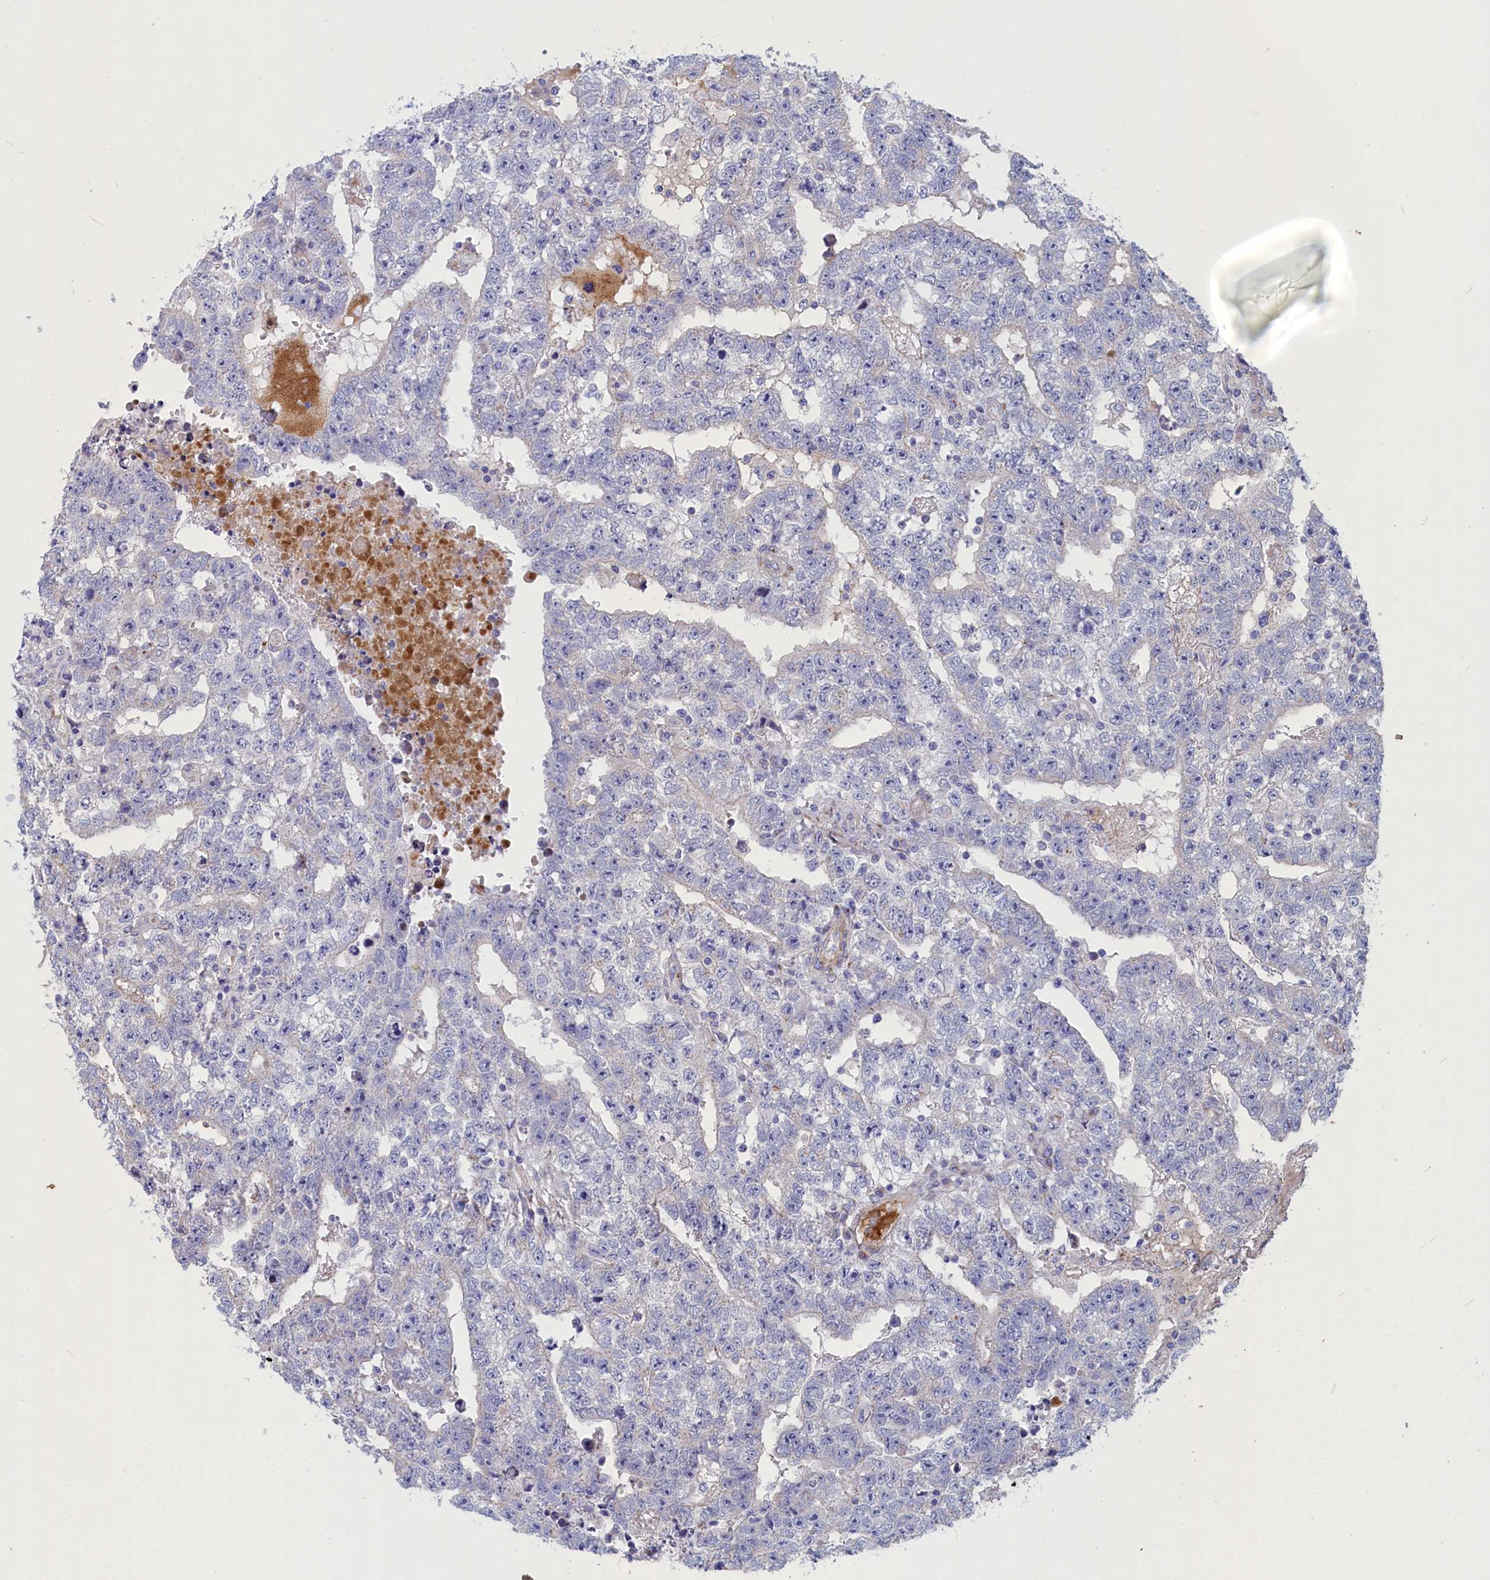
{"staining": {"intensity": "negative", "quantity": "none", "location": "none"}, "tissue": "testis cancer", "cell_type": "Tumor cells", "image_type": "cancer", "snomed": [{"axis": "morphology", "description": "Carcinoma, Embryonal, NOS"}, {"axis": "topography", "description": "Testis"}], "caption": "The histopathology image displays no staining of tumor cells in testis embryonal carcinoma. (DAB (3,3'-diaminobenzidine) immunohistochemistry, high magnification).", "gene": "TUBGCP4", "patient": {"sex": "male", "age": 25}}